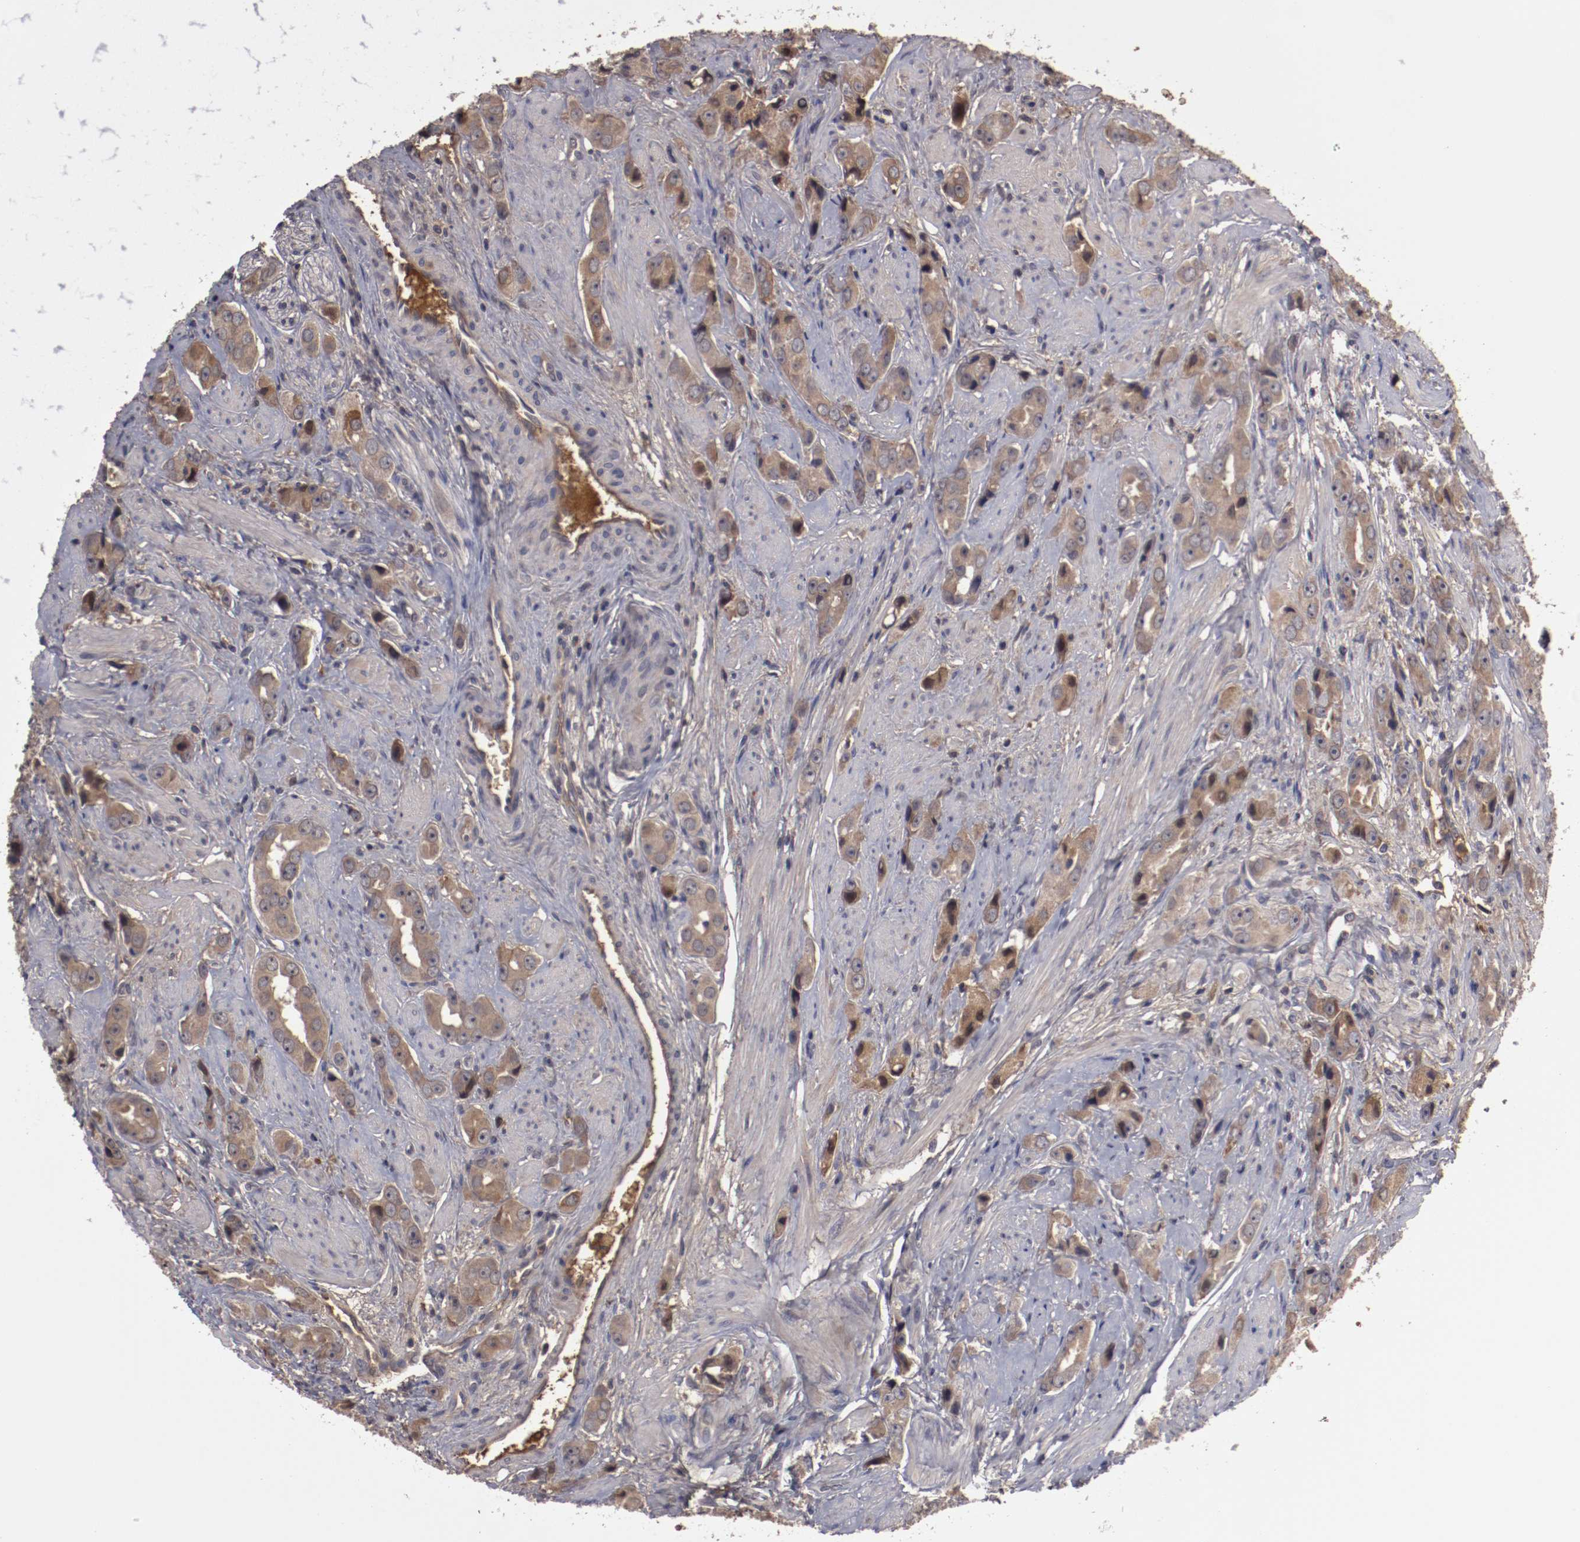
{"staining": {"intensity": "moderate", "quantity": ">75%", "location": "cytoplasmic/membranous"}, "tissue": "prostate cancer", "cell_type": "Tumor cells", "image_type": "cancer", "snomed": [{"axis": "morphology", "description": "Adenocarcinoma, Medium grade"}, {"axis": "topography", "description": "Prostate"}], "caption": "IHC (DAB) staining of prostate cancer (adenocarcinoma (medium-grade)) reveals moderate cytoplasmic/membranous protein expression in about >75% of tumor cells. The protein is shown in brown color, while the nuclei are stained blue.", "gene": "CP", "patient": {"sex": "male", "age": 53}}